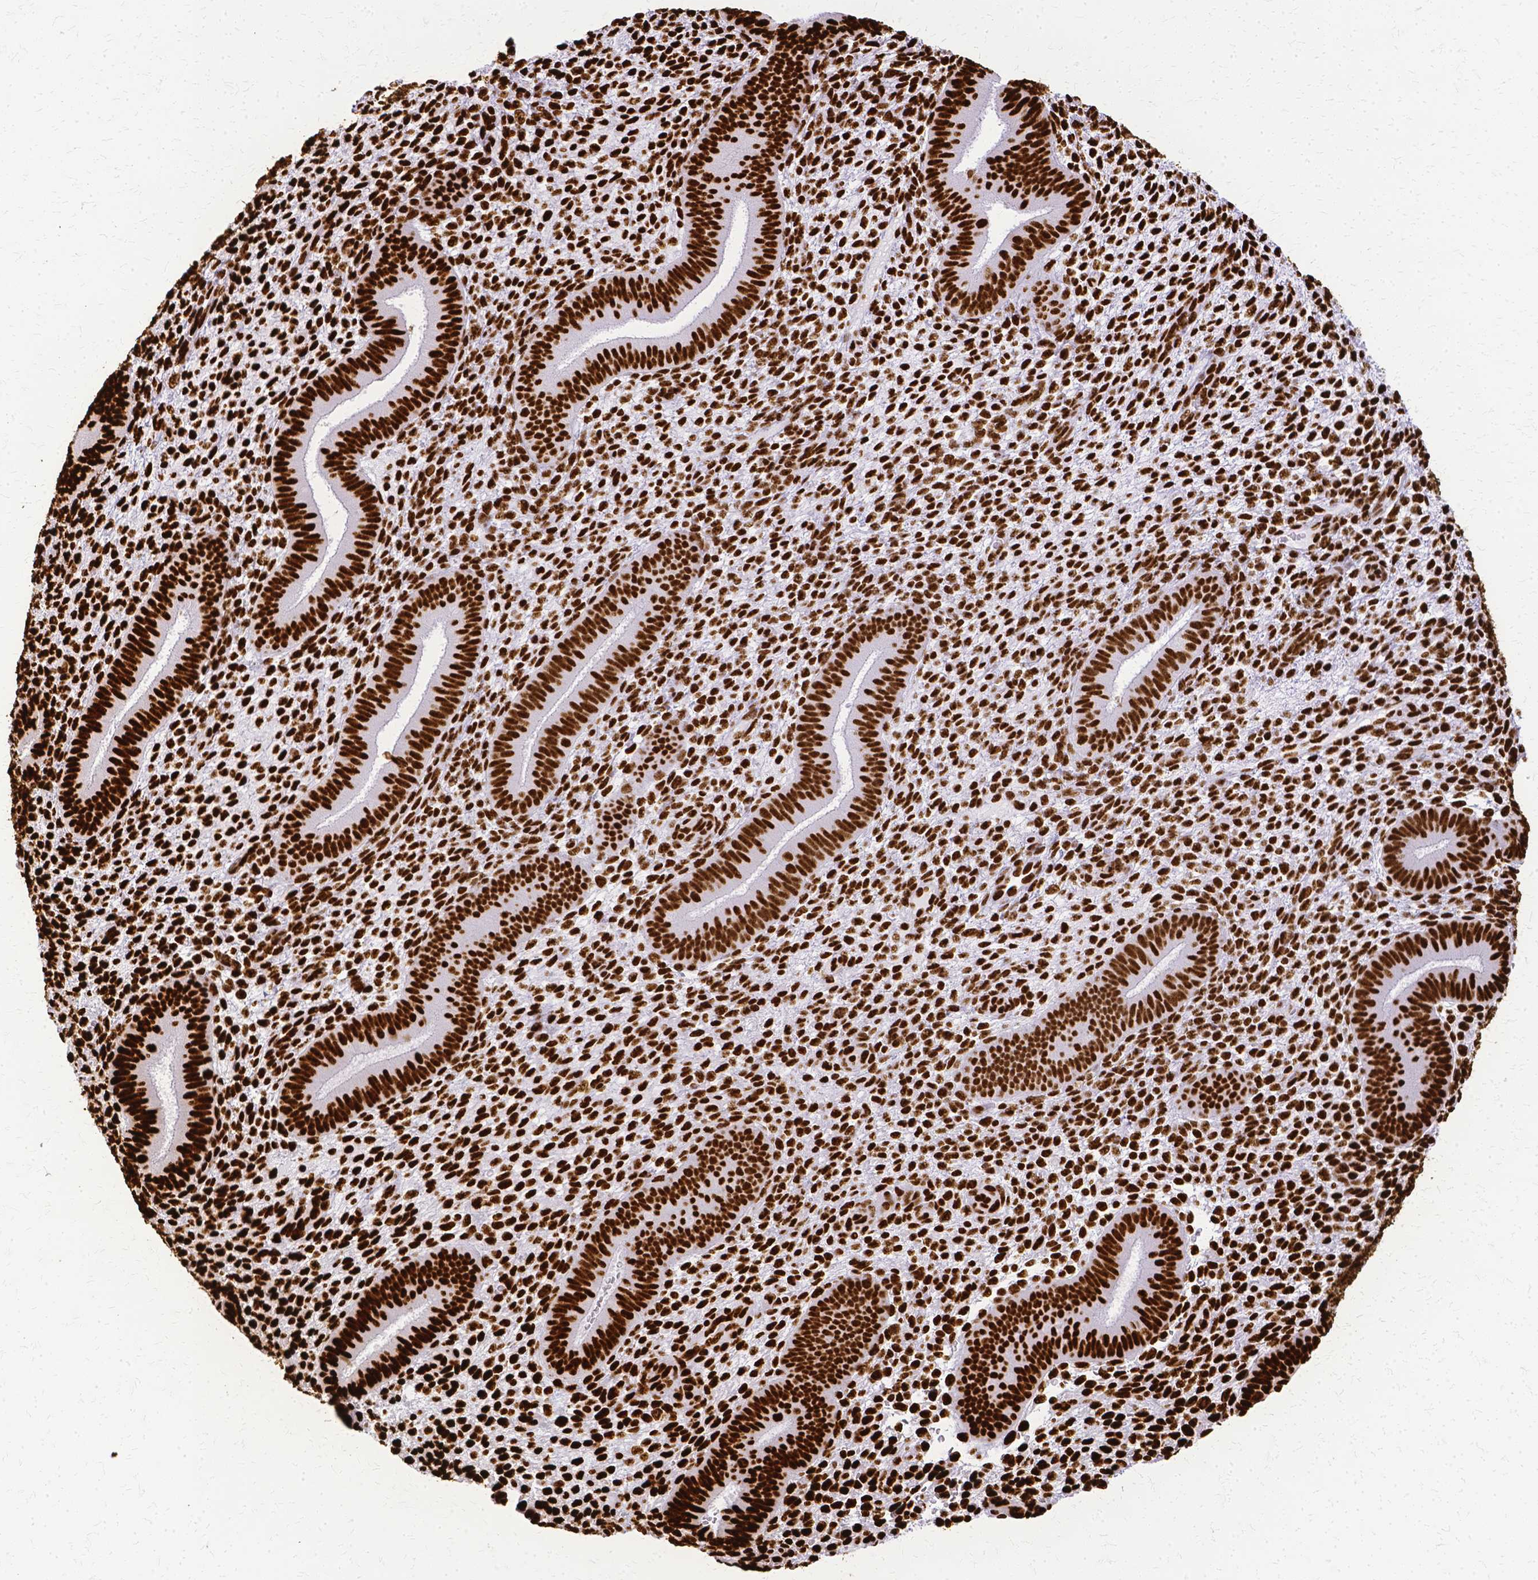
{"staining": {"intensity": "strong", "quantity": ">75%", "location": "nuclear"}, "tissue": "endometrium", "cell_type": "Cells in endometrial stroma", "image_type": "normal", "snomed": [{"axis": "morphology", "description": "Normal tissue, NOS"}, {"axis": "topography", "description": "Endometrium"}], "caption": "DAB (3,3'-diaminobenzidine) immunohistochemical staining of unremarkable human endometrium exhibits strong nuclear protein expression in approximately >75% of cells in endometrial stroma. (Stains: DAB in brown, nuclei in blue, Microscopy: brightfield microscopy at high magnification).", "gene": "SFPQ", "patient": {"sex": "female", "age": 39}}